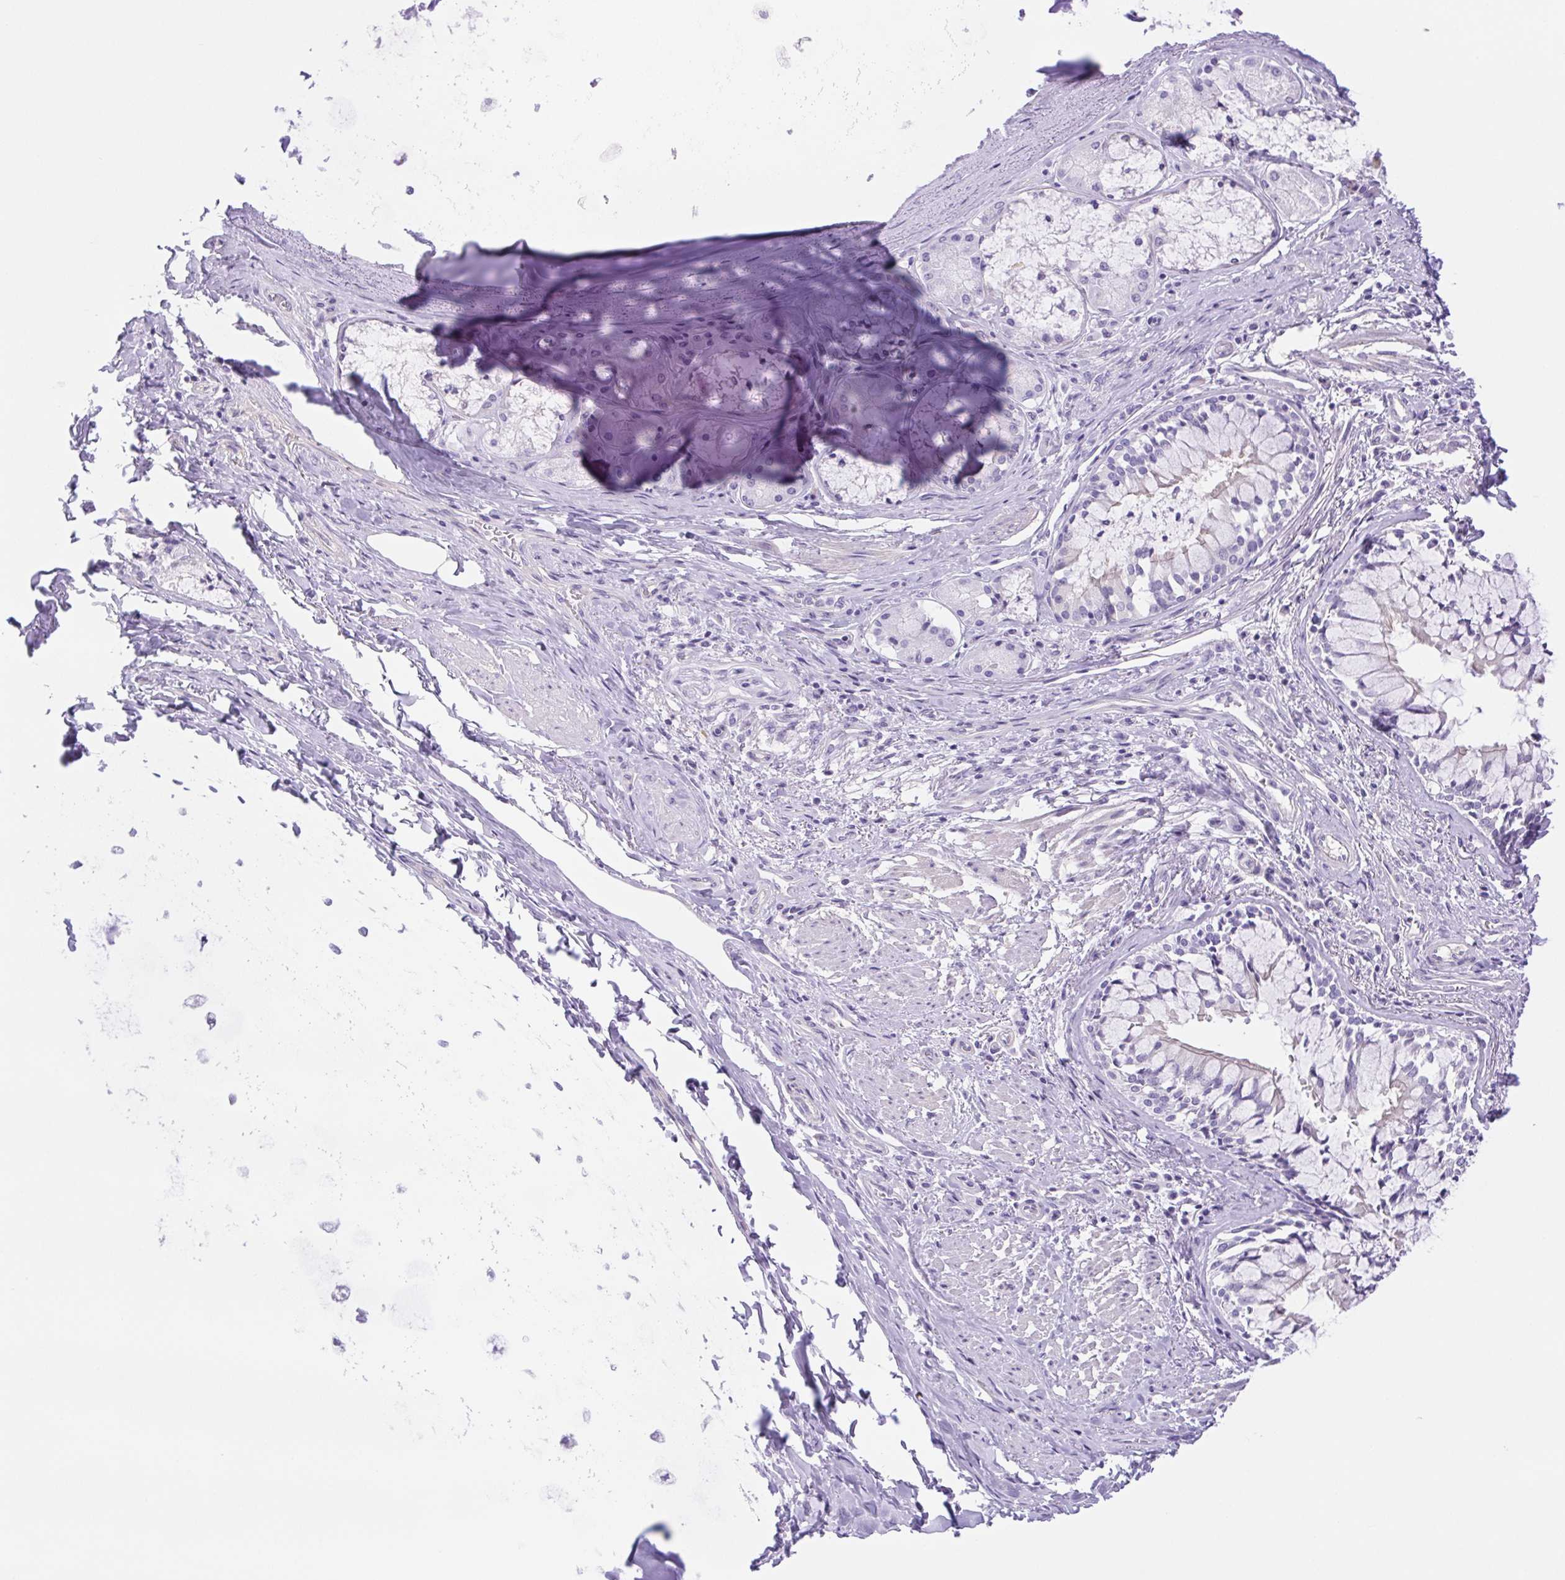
{"staining": {"intensity": "negative", "quantity": "none", "location": "none"}, "tissue": "soft tissue", "cell_type": "Chondrocytes", "image_type": "normal", "snomed": [{"axis": "morphology", "description": "Normal tissue, NOS"}, {"axis": "topography", "description": "Cartilage tissue"}, {"axis": "topography", "description": "Bronchus"}], "caption": "A micrograph of soft tissue stained for a protein shows no brown staining in chondrocytes.", "gene": "CDSN", "patient": {"sex": "male", "age": 64}}